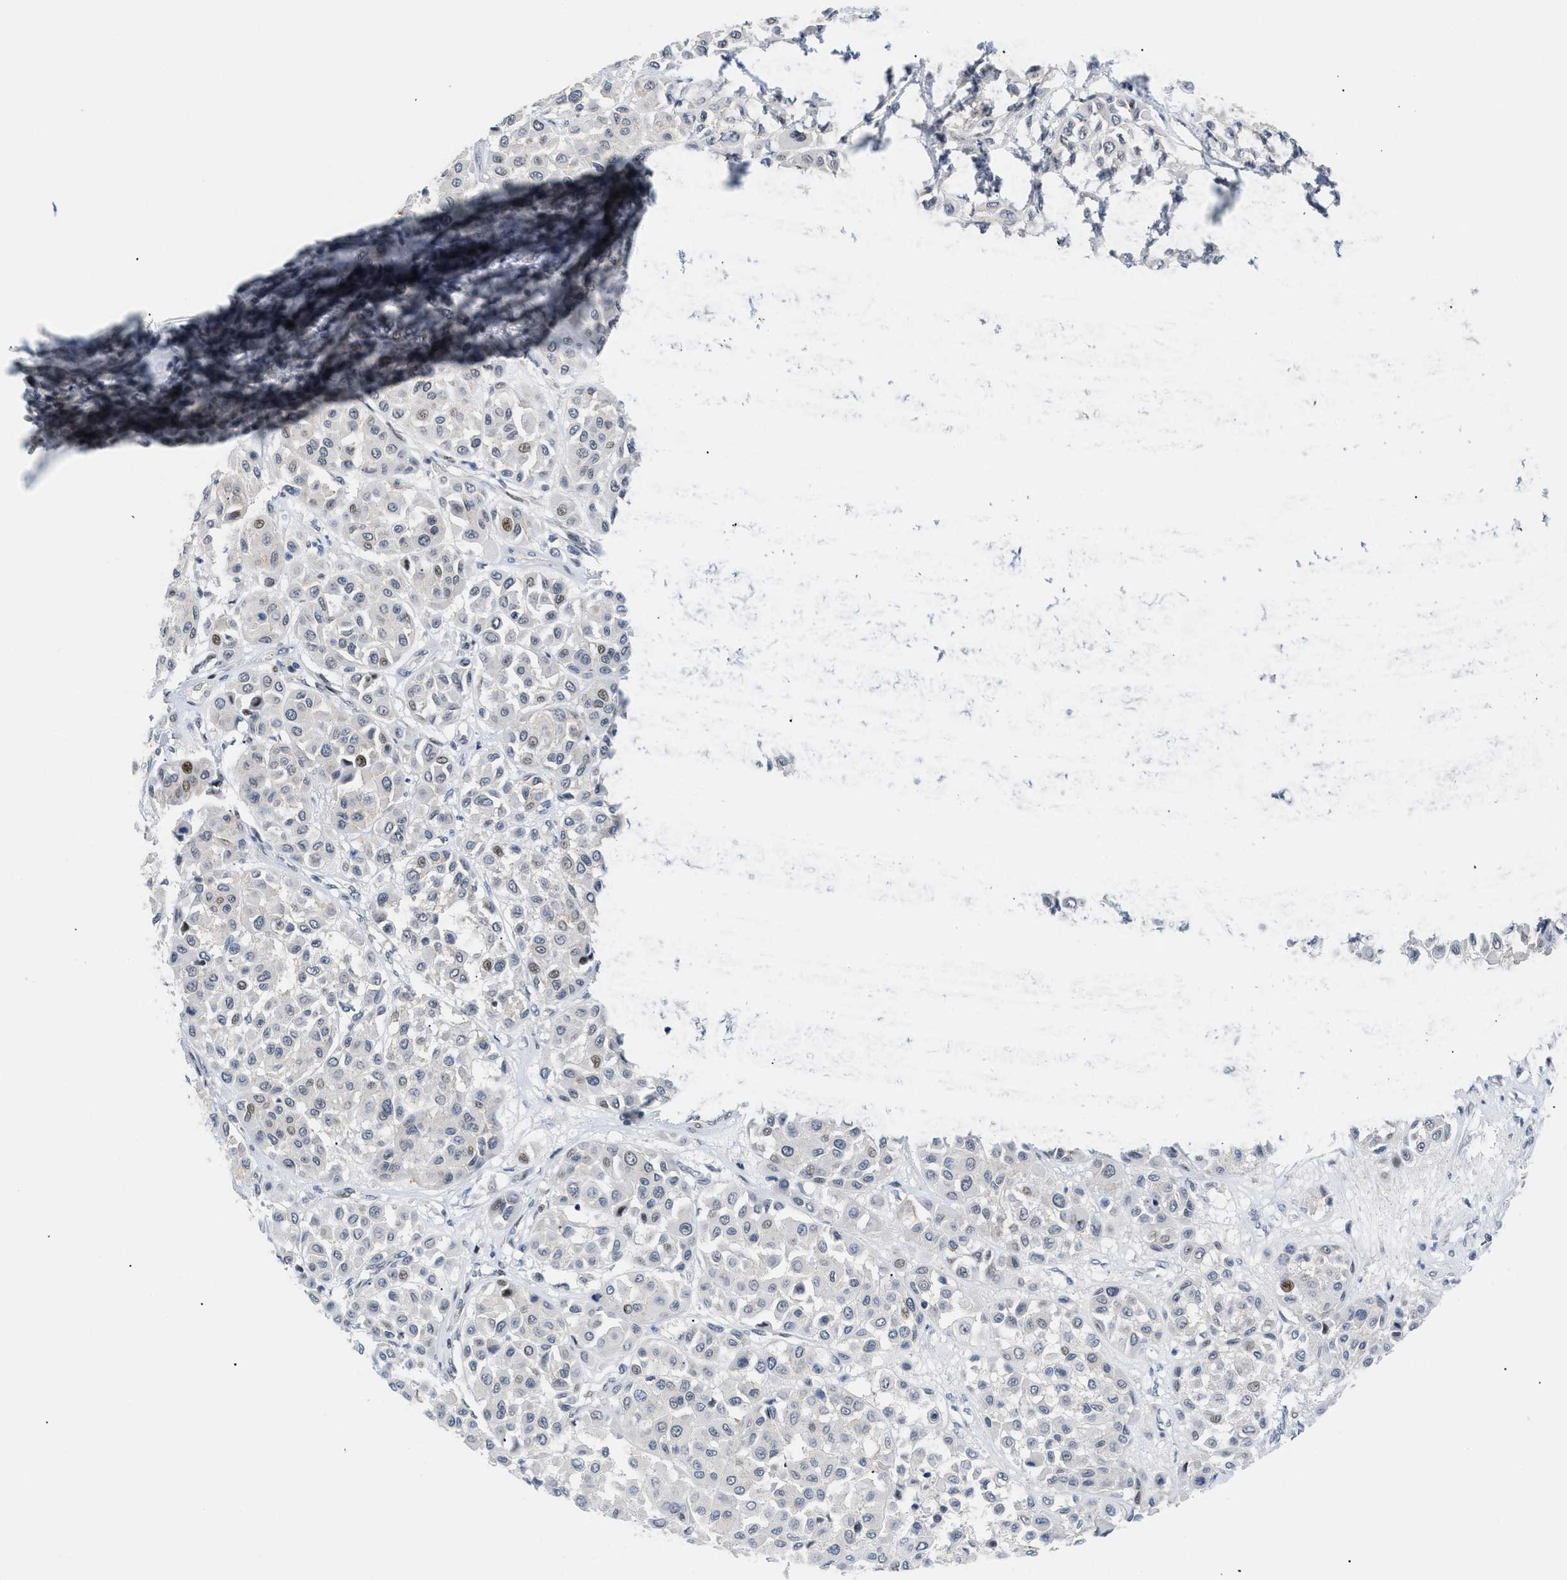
{"staining": {"intensity": "weak", "quantity": "<25%", "location": "nuclear"}, "tissue": "melanoma", "cell_type": "Tumor cells", "image_type": "cancer", "snomed": [{"axis": "morphology", "description": "Malignant melanoma, Metastatic site"}, {"axis": "topography", "description": "Soft tissue"}], "caption": "Tumor cells are negative for protein expression in human melanoma.", "gene": "MED1", "patient": {"sex": "male", "age": 41}}